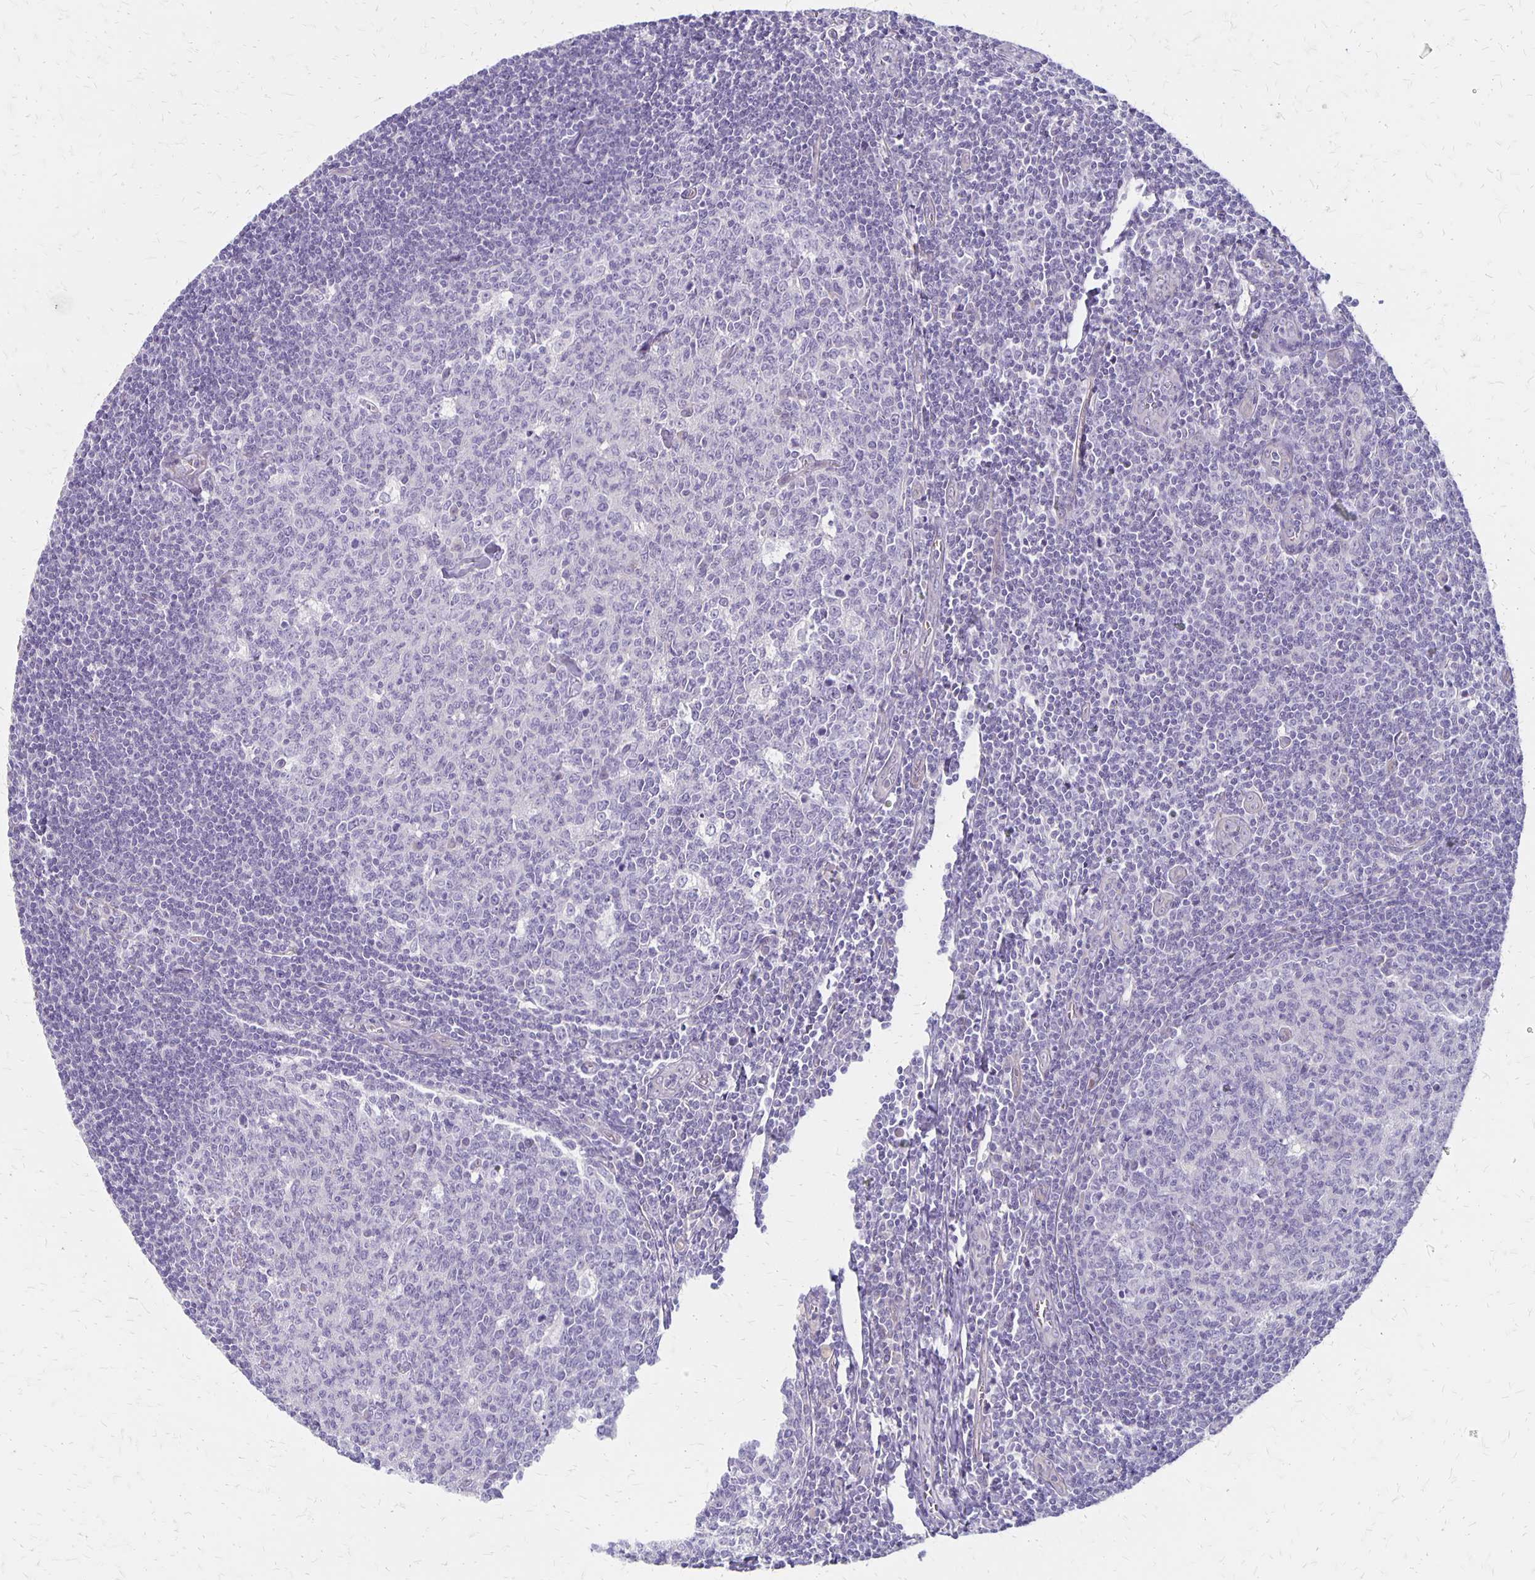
{"staining": {"intensity": "negative", "quantity": "none", "location": "none"}, "tissue": "tonsil", "cell_type": "Germinal center cells", "image_type": "normal", "snomed": [{"axis": "morphology", "description": "Normal tissue, NOS"}, {"axis": "topography", "description": "Tonsil"}], "caption": "Photomicrograph shows no protein positivity in germinal center cells of benign tonsil.", "gene": "HOMER1", "patient": {"sex": "male", "age": 27}}